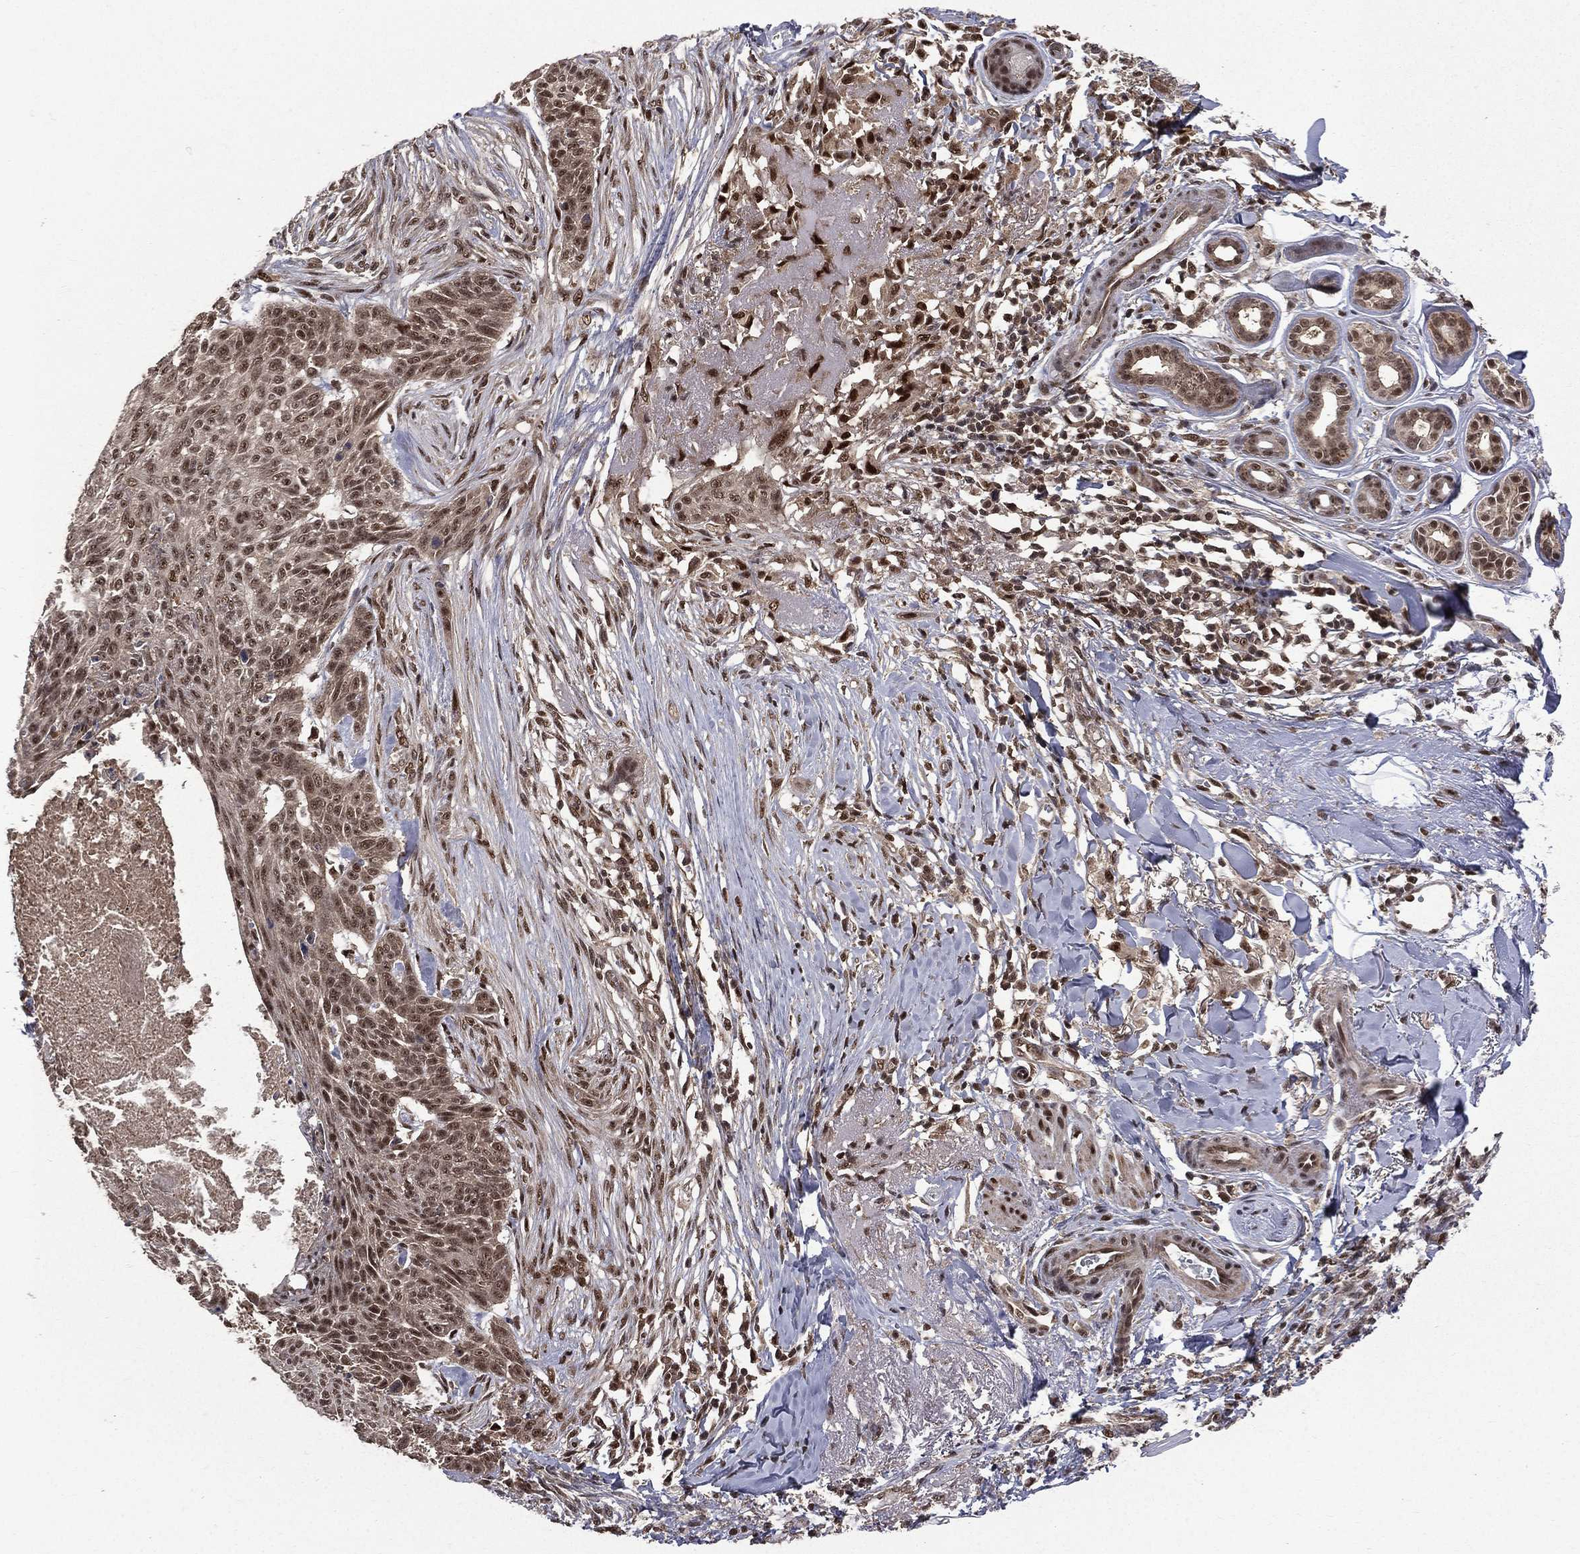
{"staining": {"intensity": "moderate", "quantity": ">75%", "location": "nuclear"}, "tissue": "skin cancer", "cell_type": "Tumor cells", "image_type": "cancer", "snomed": [{"axis": "morphology", "description": "Normal tissue, NOS"}, {"axis": "morphology", "description": "Basal cell carcinoma"}, {"axis": "topography", "description": "Skin"}], "caption": "IHC micrograph of neoplastic tissue: human skin cancer stained using immunohistochemistry (IHC) exhibits medium levels of moderate protein expression localized specifically in the nuclear of tumor cells, appearing as a nuclear brown color.", "gene": "JMJD6", "patient": {"sex": "male", "age": 84}}